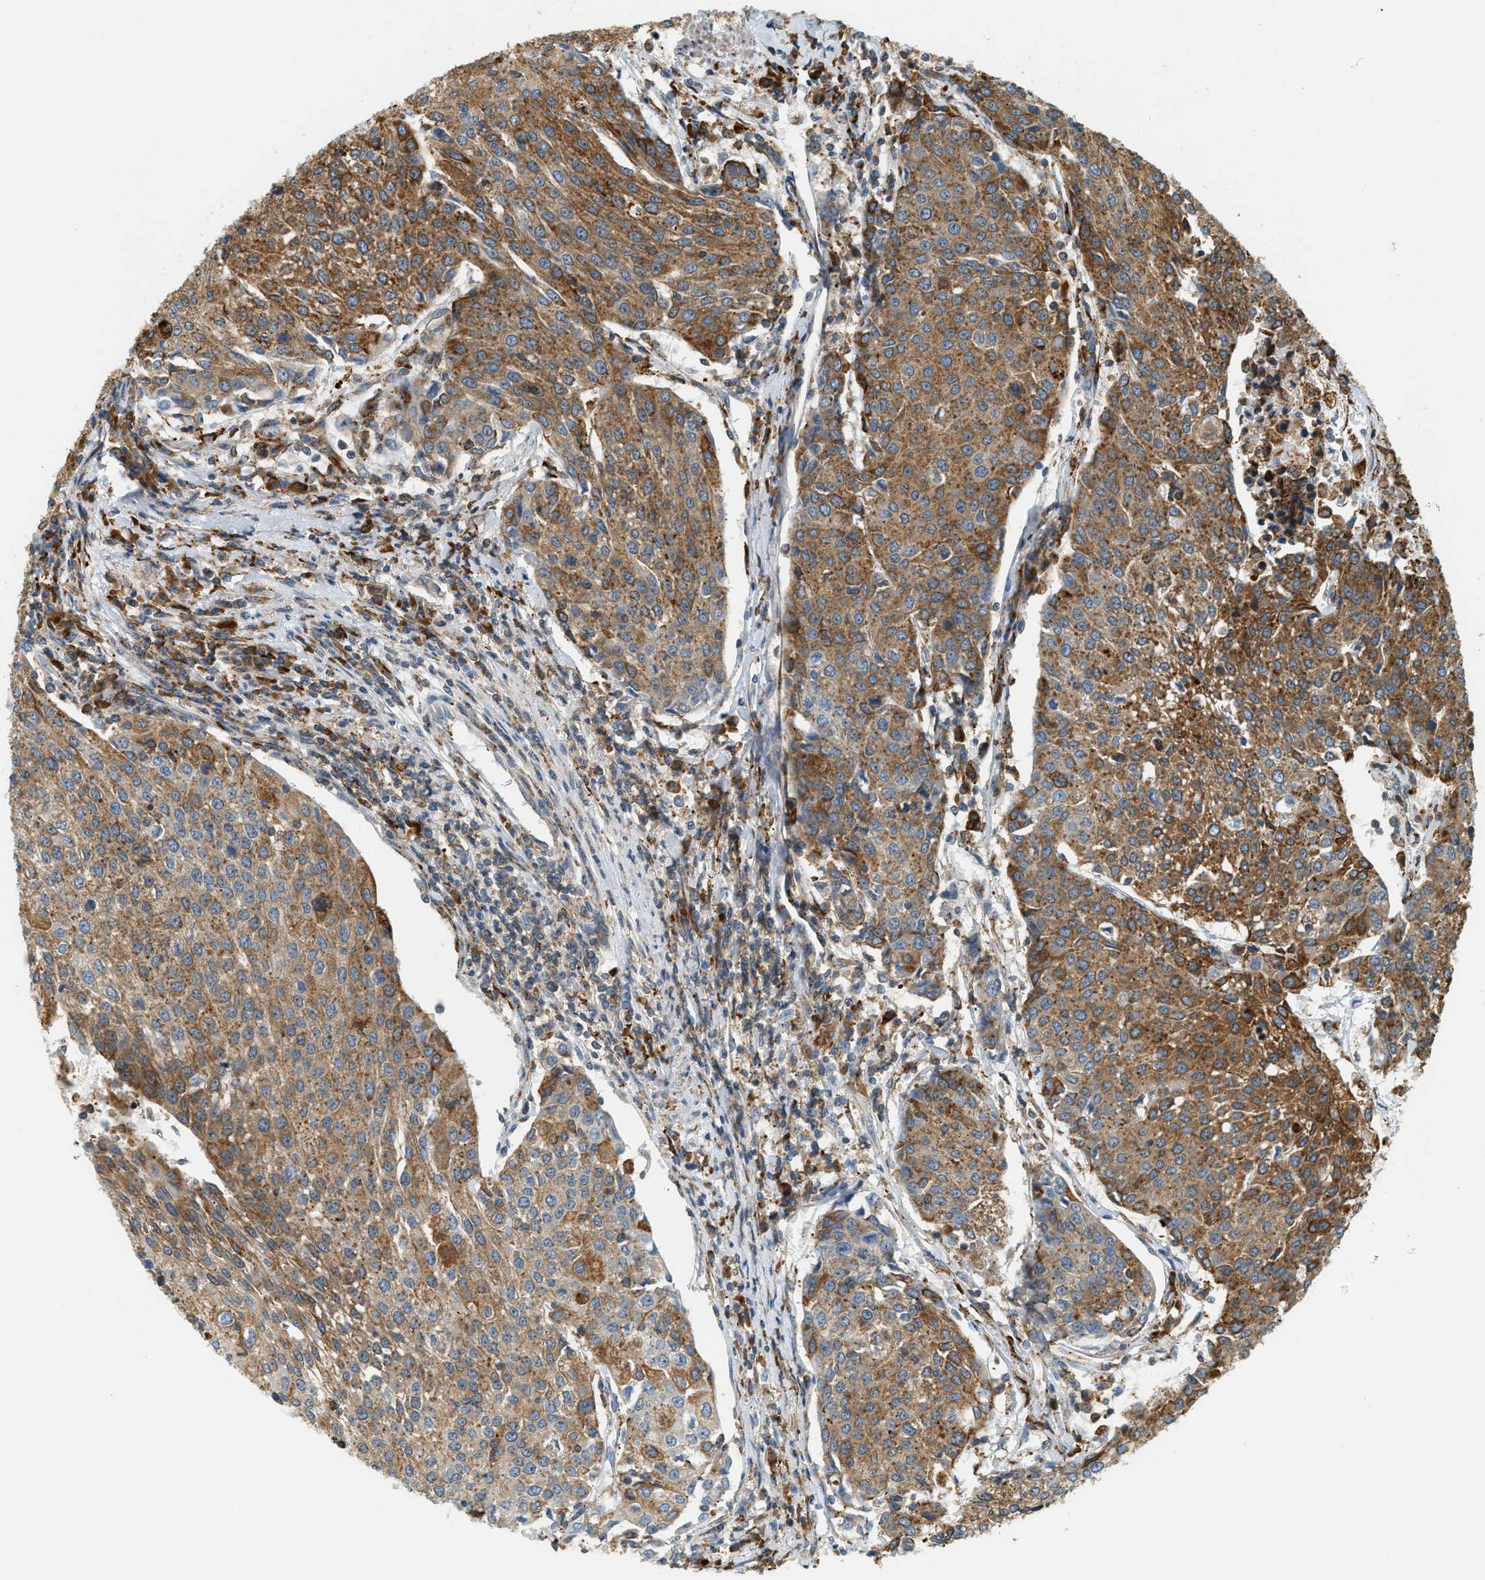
{"staining": {"intensity": "moderate", "quantity": ">75%", "location": "cytoplasmic/membranous"}, "tissue": "urothelial cancer", "cell_type": "Tumor cells", "image_type": "cancer", "snomed": [{"axis": "morphology", "description": "Urothelial carcinoma, High grade"}, {"axis": "topography", "description": "Urinary bladder"}], "caption": "A micrograph showing moderate cytoplasmic/membranous expression in about >75% of tumor cells in high-grade urothelial carcinoma, as visualized by brown immunohistochemical staining.", "gene": "SEMA4D", "patient": {"sex": "female", "age": 85}}